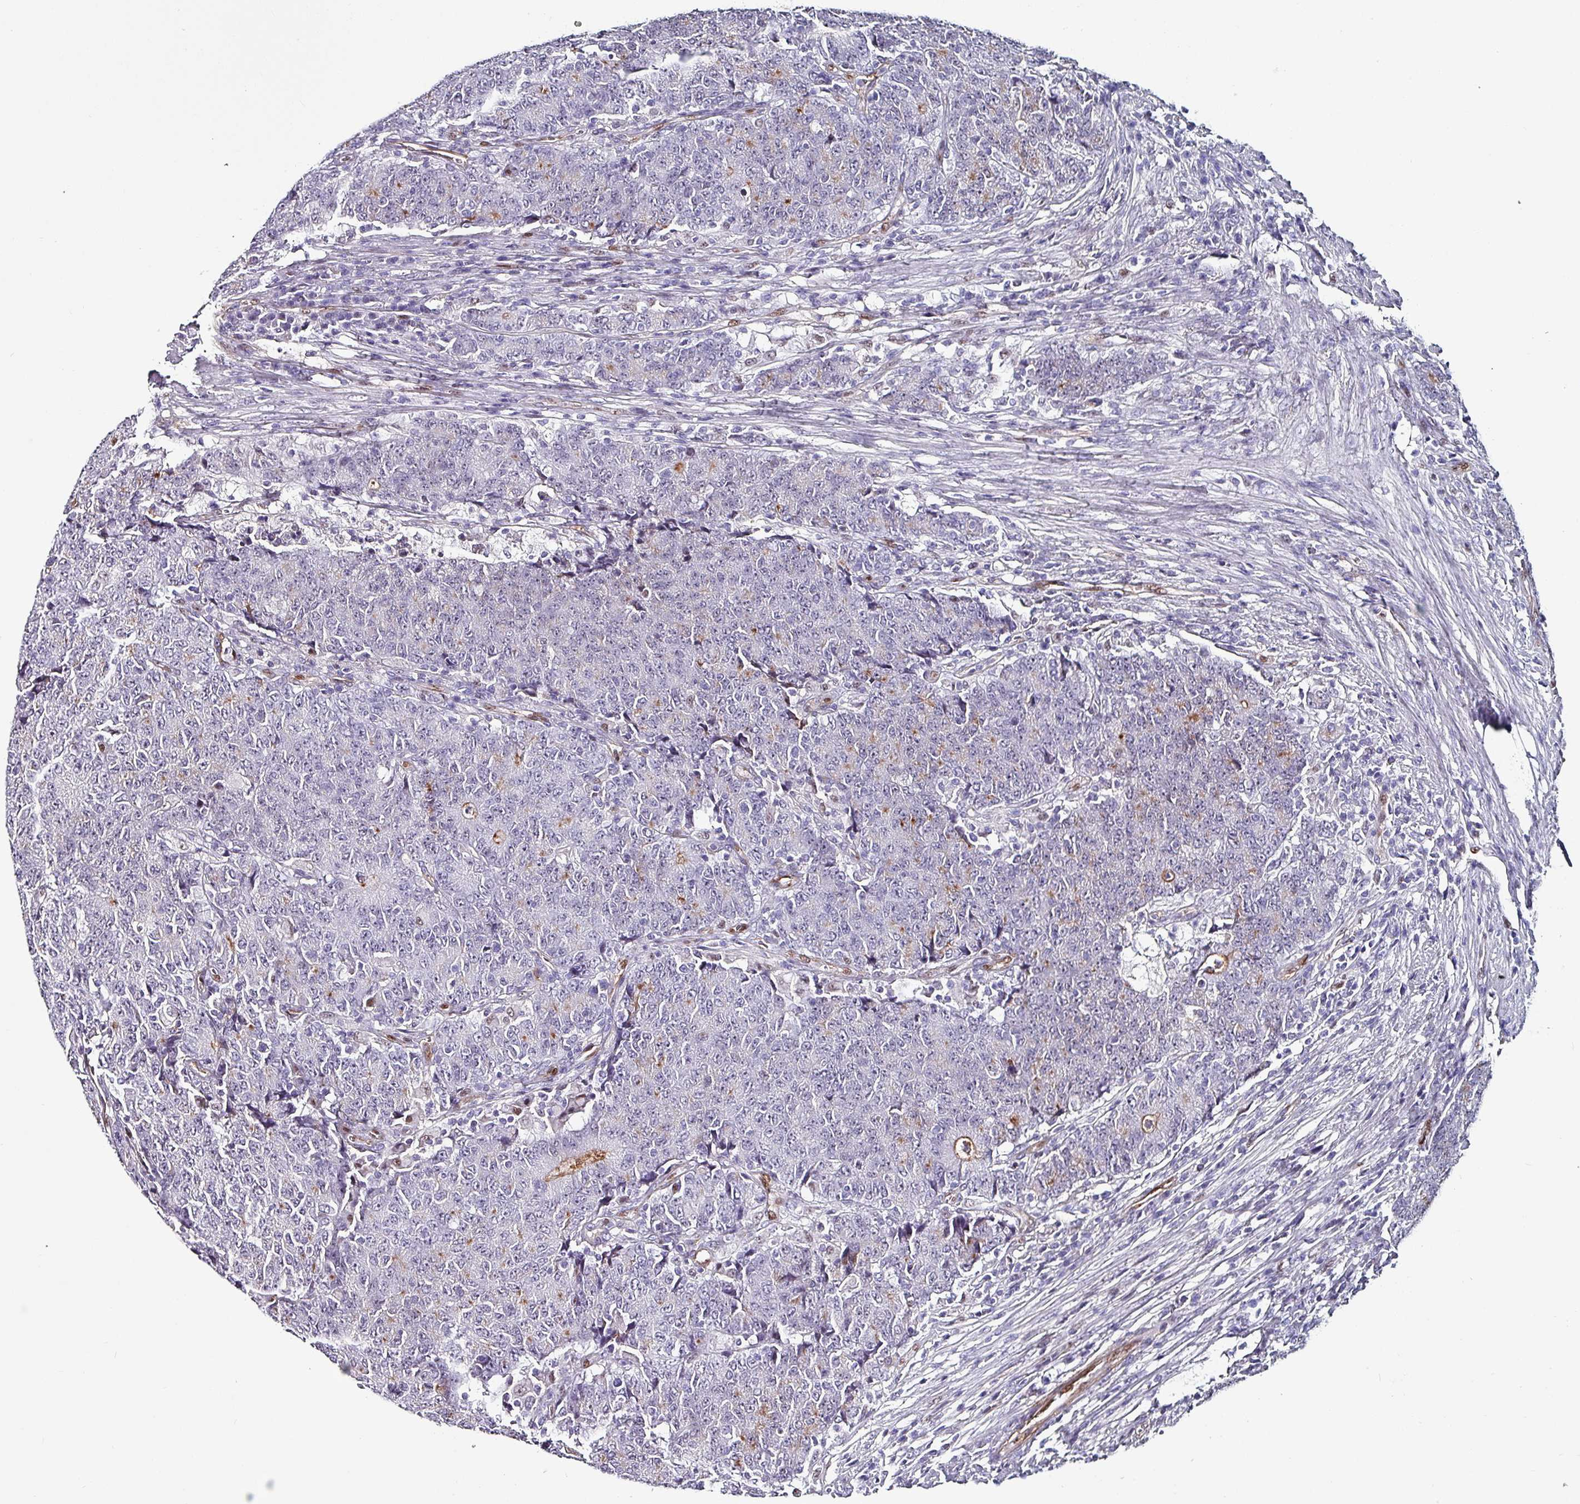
{"staining": {"intensity": "weak", "quantity": "<25%", "location": "cytoplasmic/membranous"}, "tissue": "colorectal cancer", "cell_type": "Tumor cells", "image_type": "cancer", "snomed": [{"axis": "morphology", "description": "Adenocarcinoma, NOS"}, {"axis": "topography", "description": "Colon"}], "caption": "DAB (3,3'-diaminobenzidine) immunohistochemical staining of colorectal cancer (adenocarcinoma) reveals no significant staining in tumor cells.", "gene": "ZNF816-ZNF321P", "patient": {"sex": "female", "age": 75}}